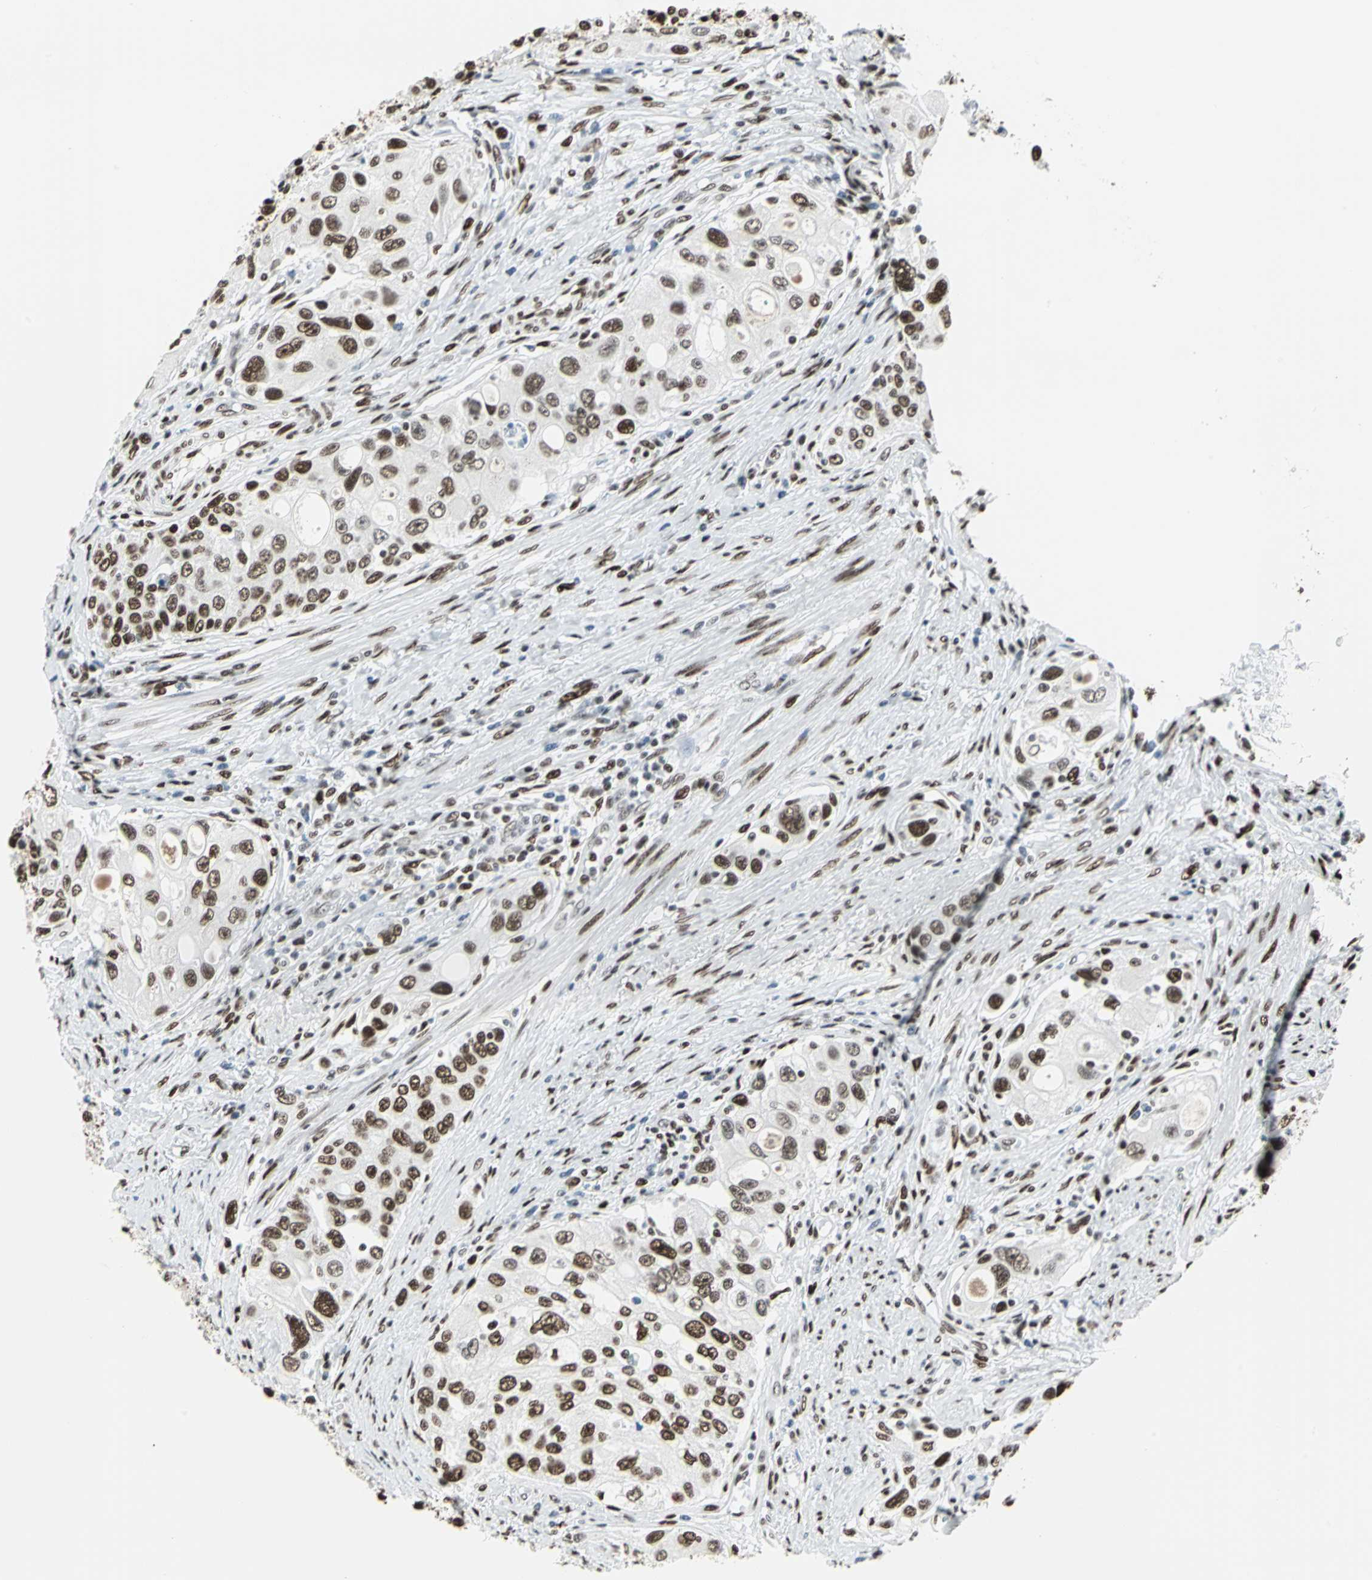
{"staining": {"intensity": "strong", "quantity": ">75%", "location": "nuclear"}, "tissue": "urothelial cancer", "cell_type": "Tumor cells", "image_type": "cancer", "snomed": [{"axis": "morphology", "description": "Urothelial carcinoma, High grade"}, {"axis": "topography", "description": "Urinary bladder"}], "caption": "Protein expression analysis of human urothelial carcinoma (high-grade) reveals strong nuclear staining in approximately >75% of tumor cells.", "gene": "HDAC2", "patient": {"sex": "female", "age": 56}}